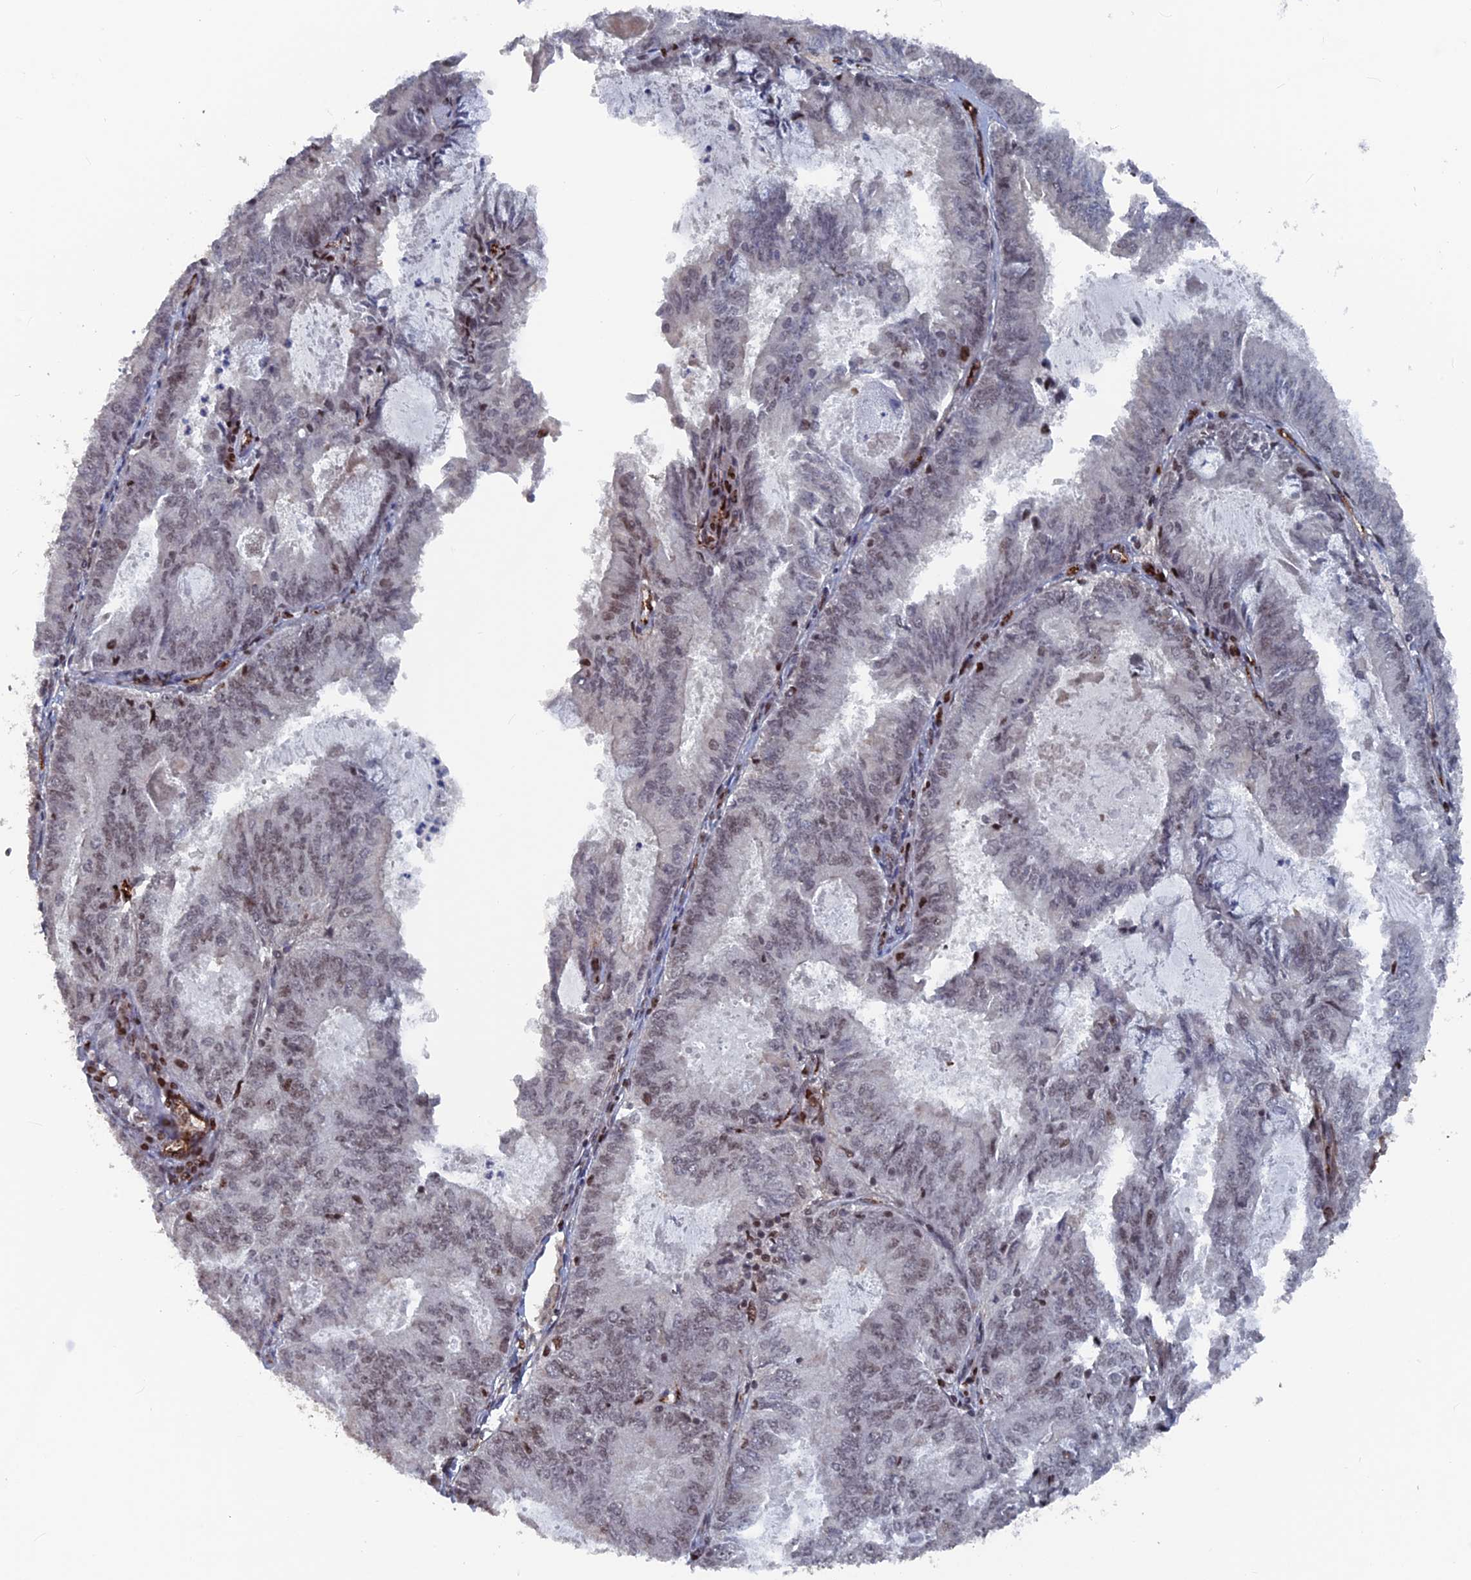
{"staining": {"intensity": "moderate", "quantity": "<25%", "location": "nuclear"}, "tissue": "endometrial cancer", "cell_type": "Tumor cells", "image_type": "cancer", "snomed": [{"axis": "morphology", "description": "Adenocarcinoma, NOS"}, {"axis": "topography", "description": "Endometrium"}], "caption": "Immunohistochemistry (IHC) of human endometrial adenocarcinoma shows low levels of moderate nuclear staining in approximately <25% of tumor cells.", "gene": "SH3D21", "patient": {"sex": "female", "age": 57}}